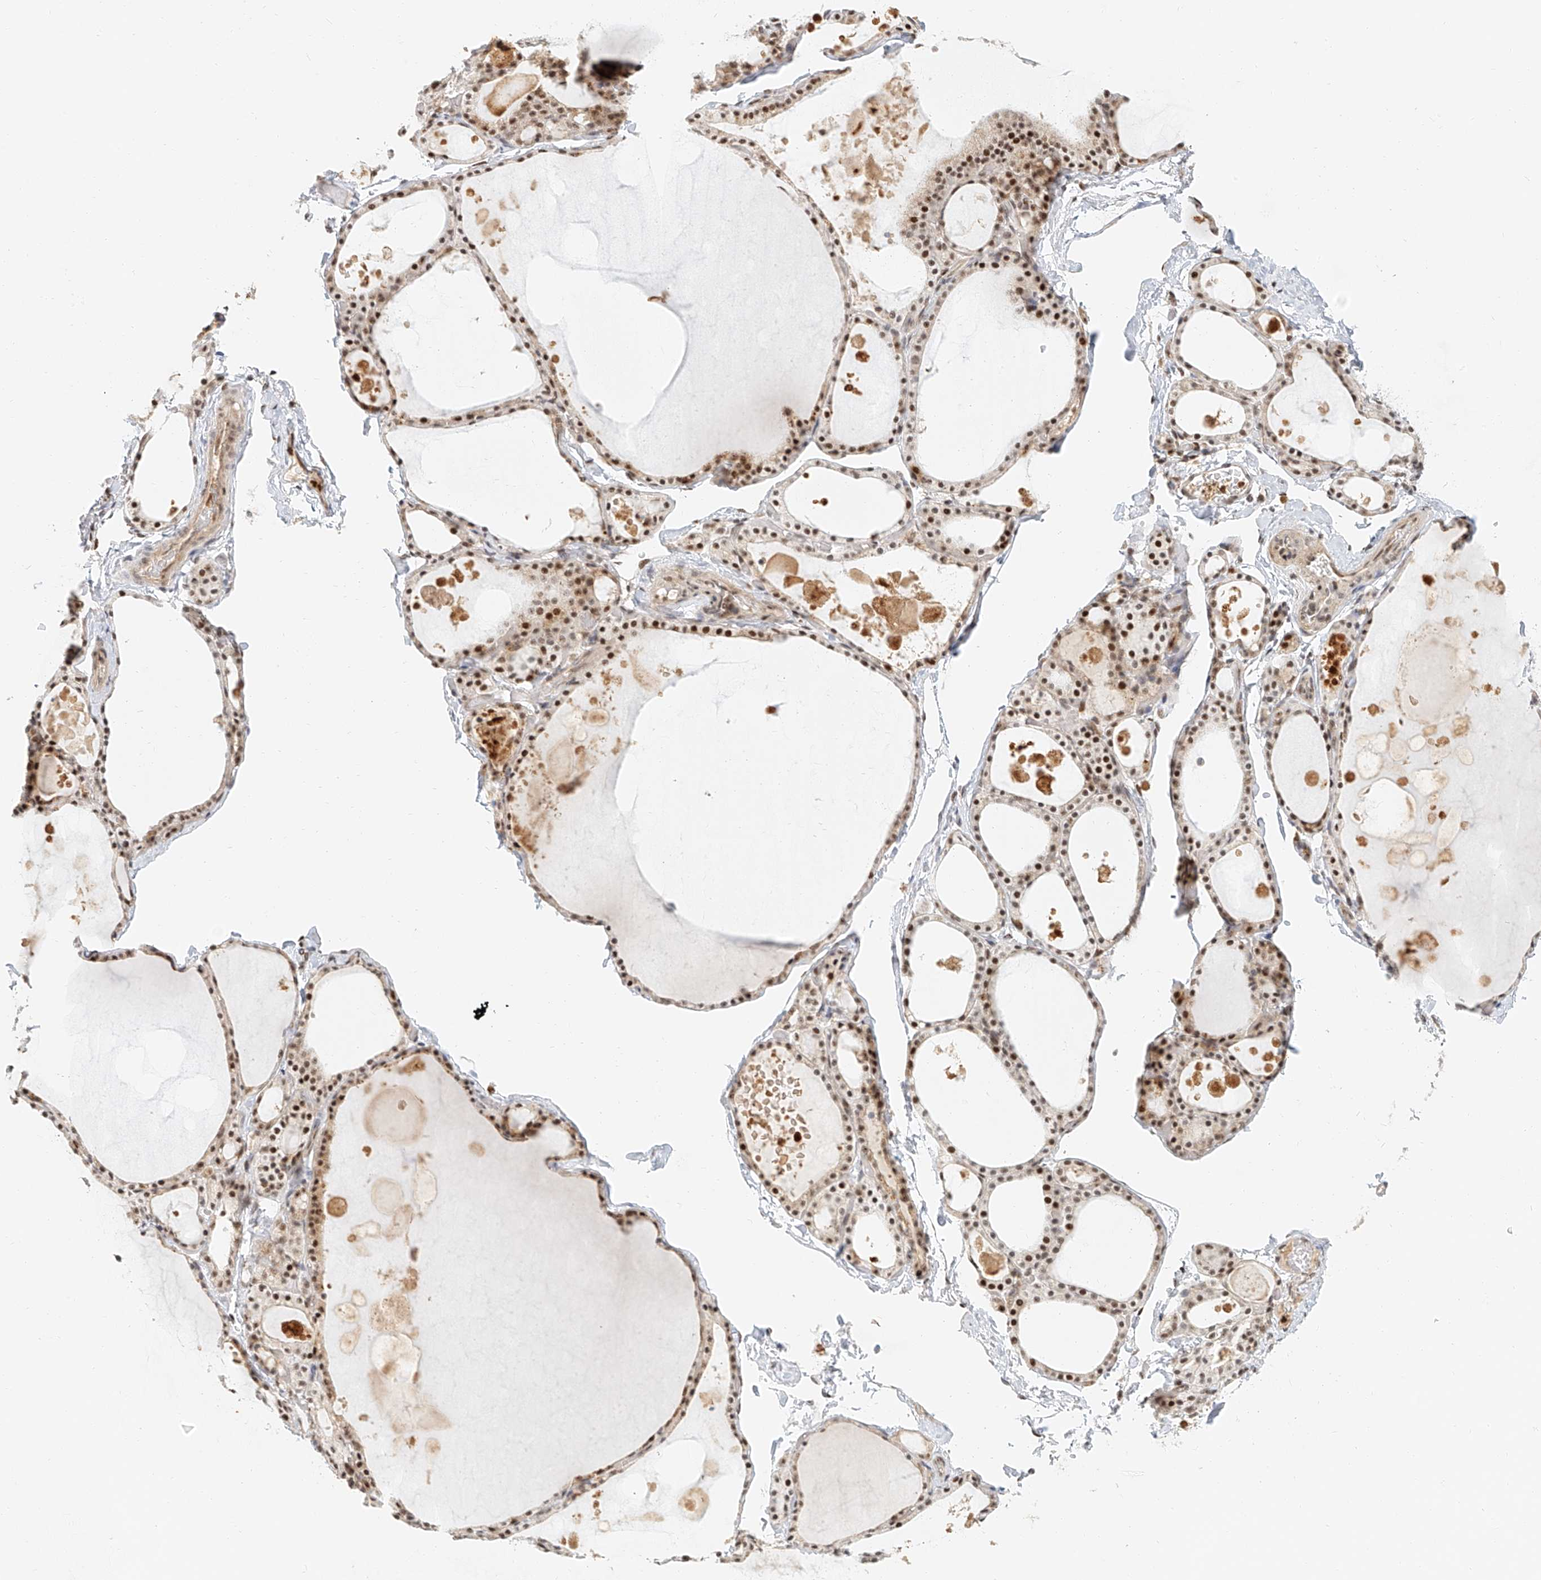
{"staining": {"intensity": "strong", "quantity": ">75%", "location": "nuclear"}, "tissue": "thyroid gland", "cell_type": "Glandular cells", "image_type": "normal", "snomed": [{"axis": "morphology", "description": "Normal tissue, NOS"}, {"axis": "topography", "description": "Thyroid gland"}], "caption": "A brown stain highlights strong nuclear expression of a protein in glandular cells of unremarkable human thyroid gland. The staining was performed using DAB to visualize the protein expression in brown, while the nuclei were stained in blue with hematoxylin (Magnification: 20x).", "gene": "CXorf58", "patient": {"sex": "male", "age": 56}}